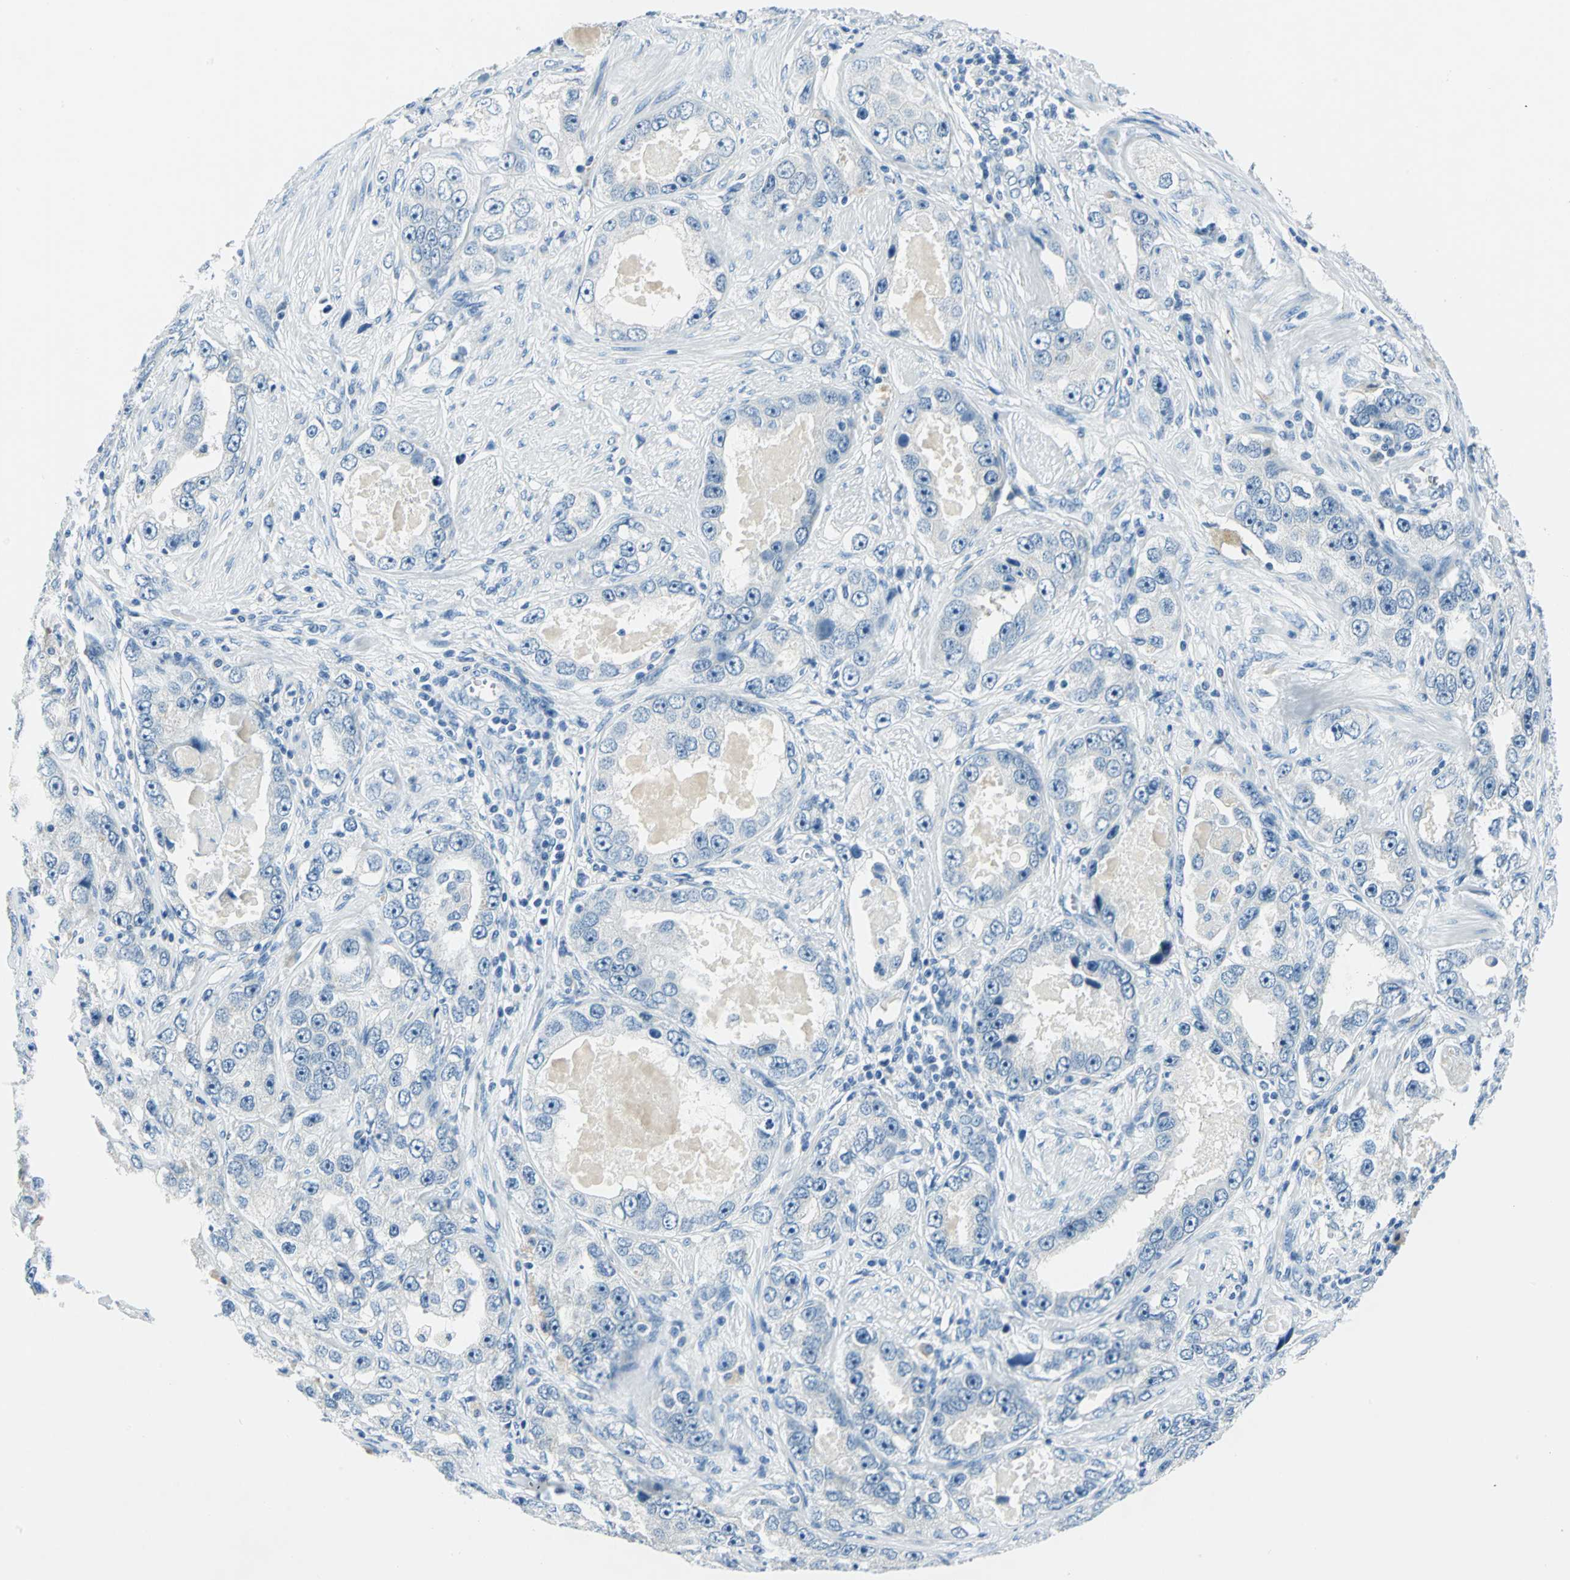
{"staining": {"intensity": "negative", "quantity": "none", "location": "none"}, "tissue": "prostate cancer", "cell_type": "Tumor cells", "image_type": "cancer", "snomed": [{"axis": "morphology", "description": "Adenocarcinoma, High grade"}, {"axis": "topography", "description": "Prostate"}], "caption": "The micrograph displays no staining of tumor cells in high-grade adenocarcinoma (prostate).", "gene": "AKR1A1", "patient": {"sex": "male", "age": 63}}